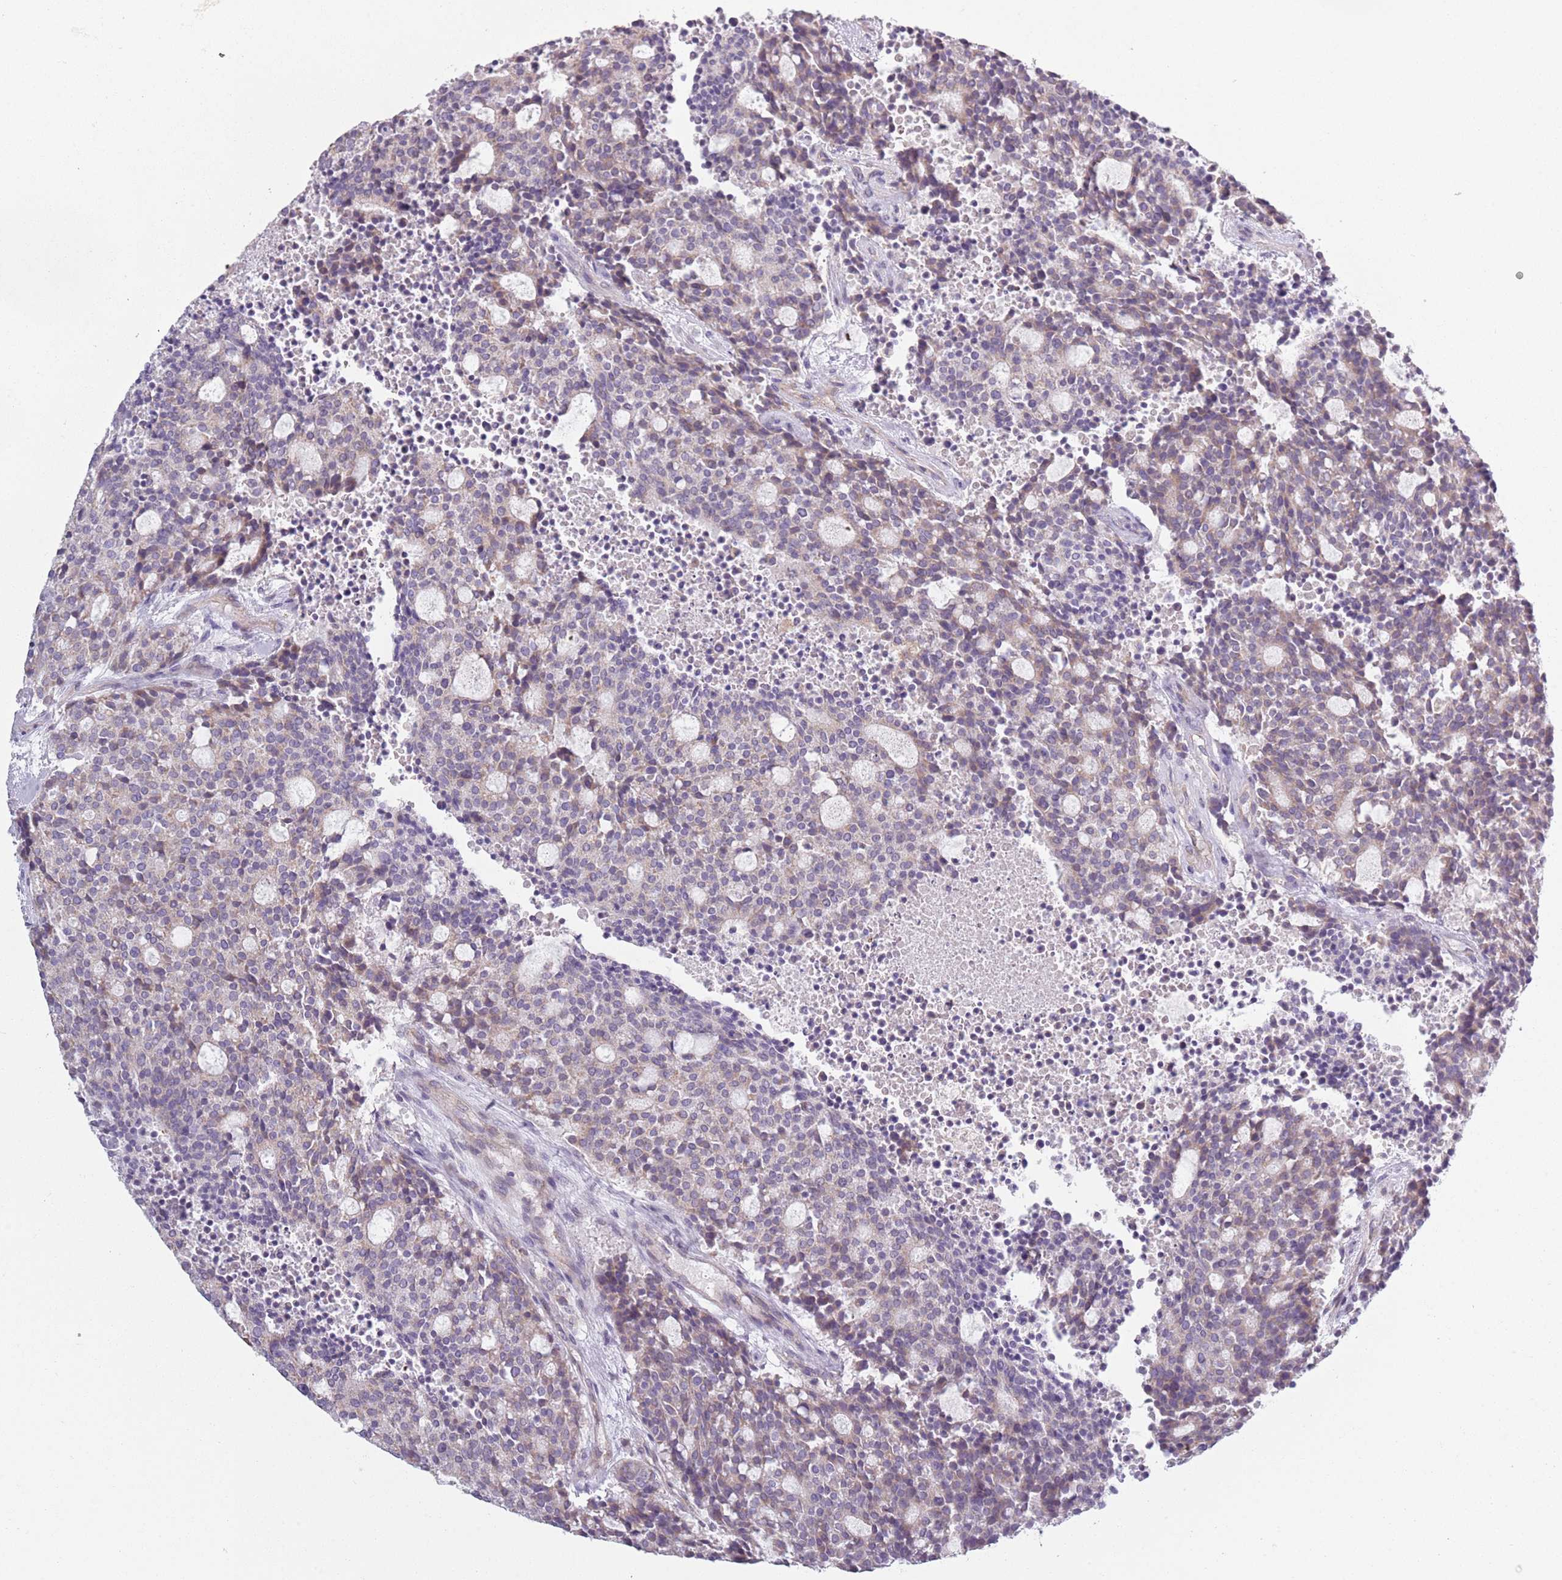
{"staining": {"intensity": "negative", "quantity": "none", "location": "none"}, "tissue": "carcinoid", "cell_type": "Tumor cells", "image_type": "cancer", "snomed": [{"axis": "morphology", "description": "Carcinoid, malignant, NOS"}, {"axis": "topography", "description": "Pancreas"}], "caption": "An image of human malignant carcinoid is negative for staining in tumor cells.", "gene": "COQ5", "patient": {"sex": "female", "age": 54}}